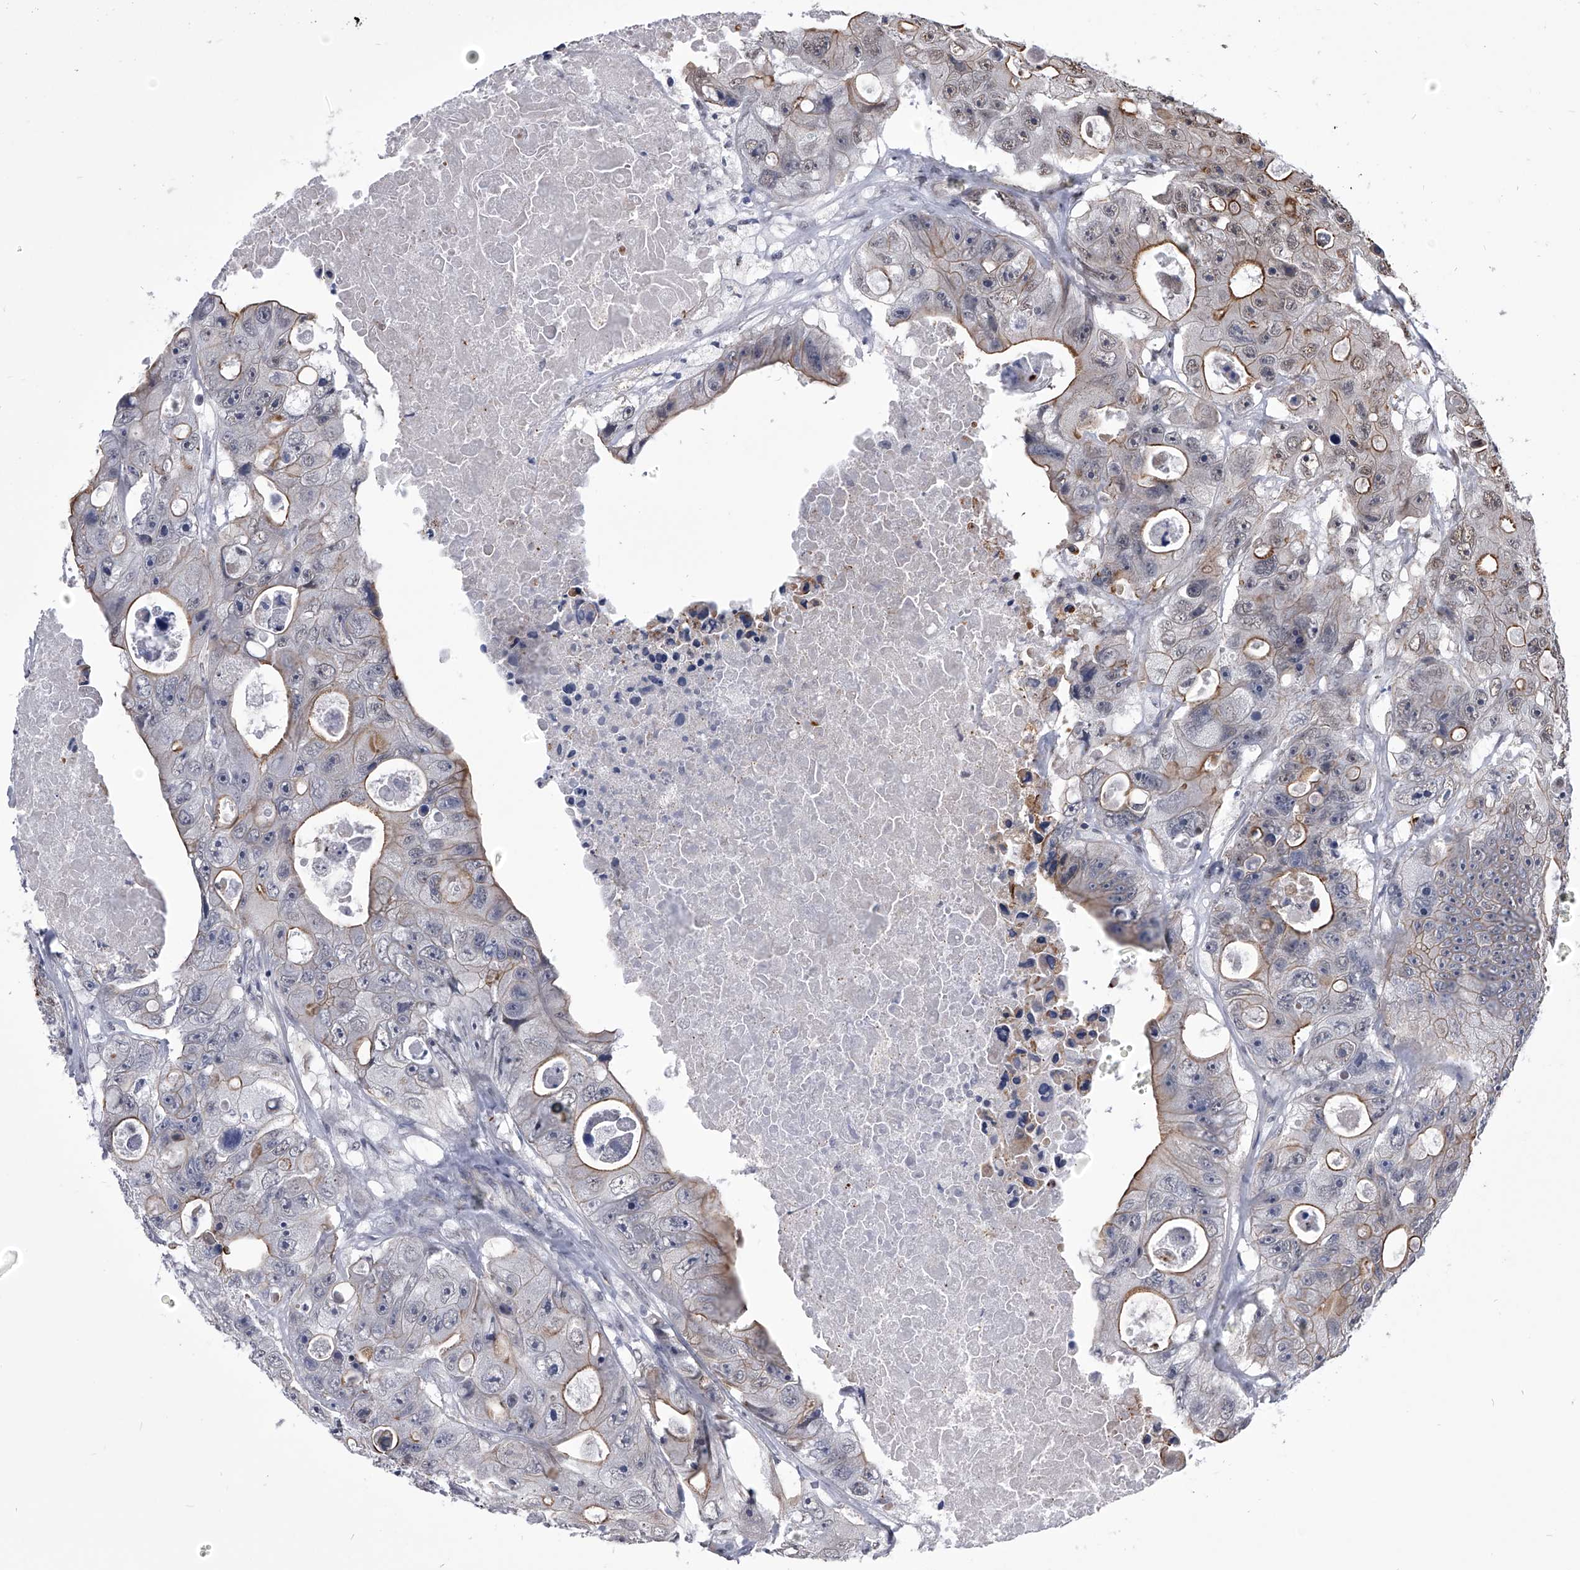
{"staining": {"intensity": "moderate", "quantity": "<25%", "location": "cytoplasmic/membranous"}, "tissue": "colorectal cancer", "cell_type": "Tumor cells", "image_type": "cancer", "snomed": [{"axis": "morphology", "description": "Adenocarcinoma, NOS"}, {"axis": "topography", "description": "Colon"}], "caption": "Brown immunohistochemical staining in colorectal cancer (adenocarcinoma) demonstrates moderate cytoplasmic/membranous positivity in about <25% of tumor cells.", "gene": "ZNF76", "patient": {"sex": "female", "age": 46}}